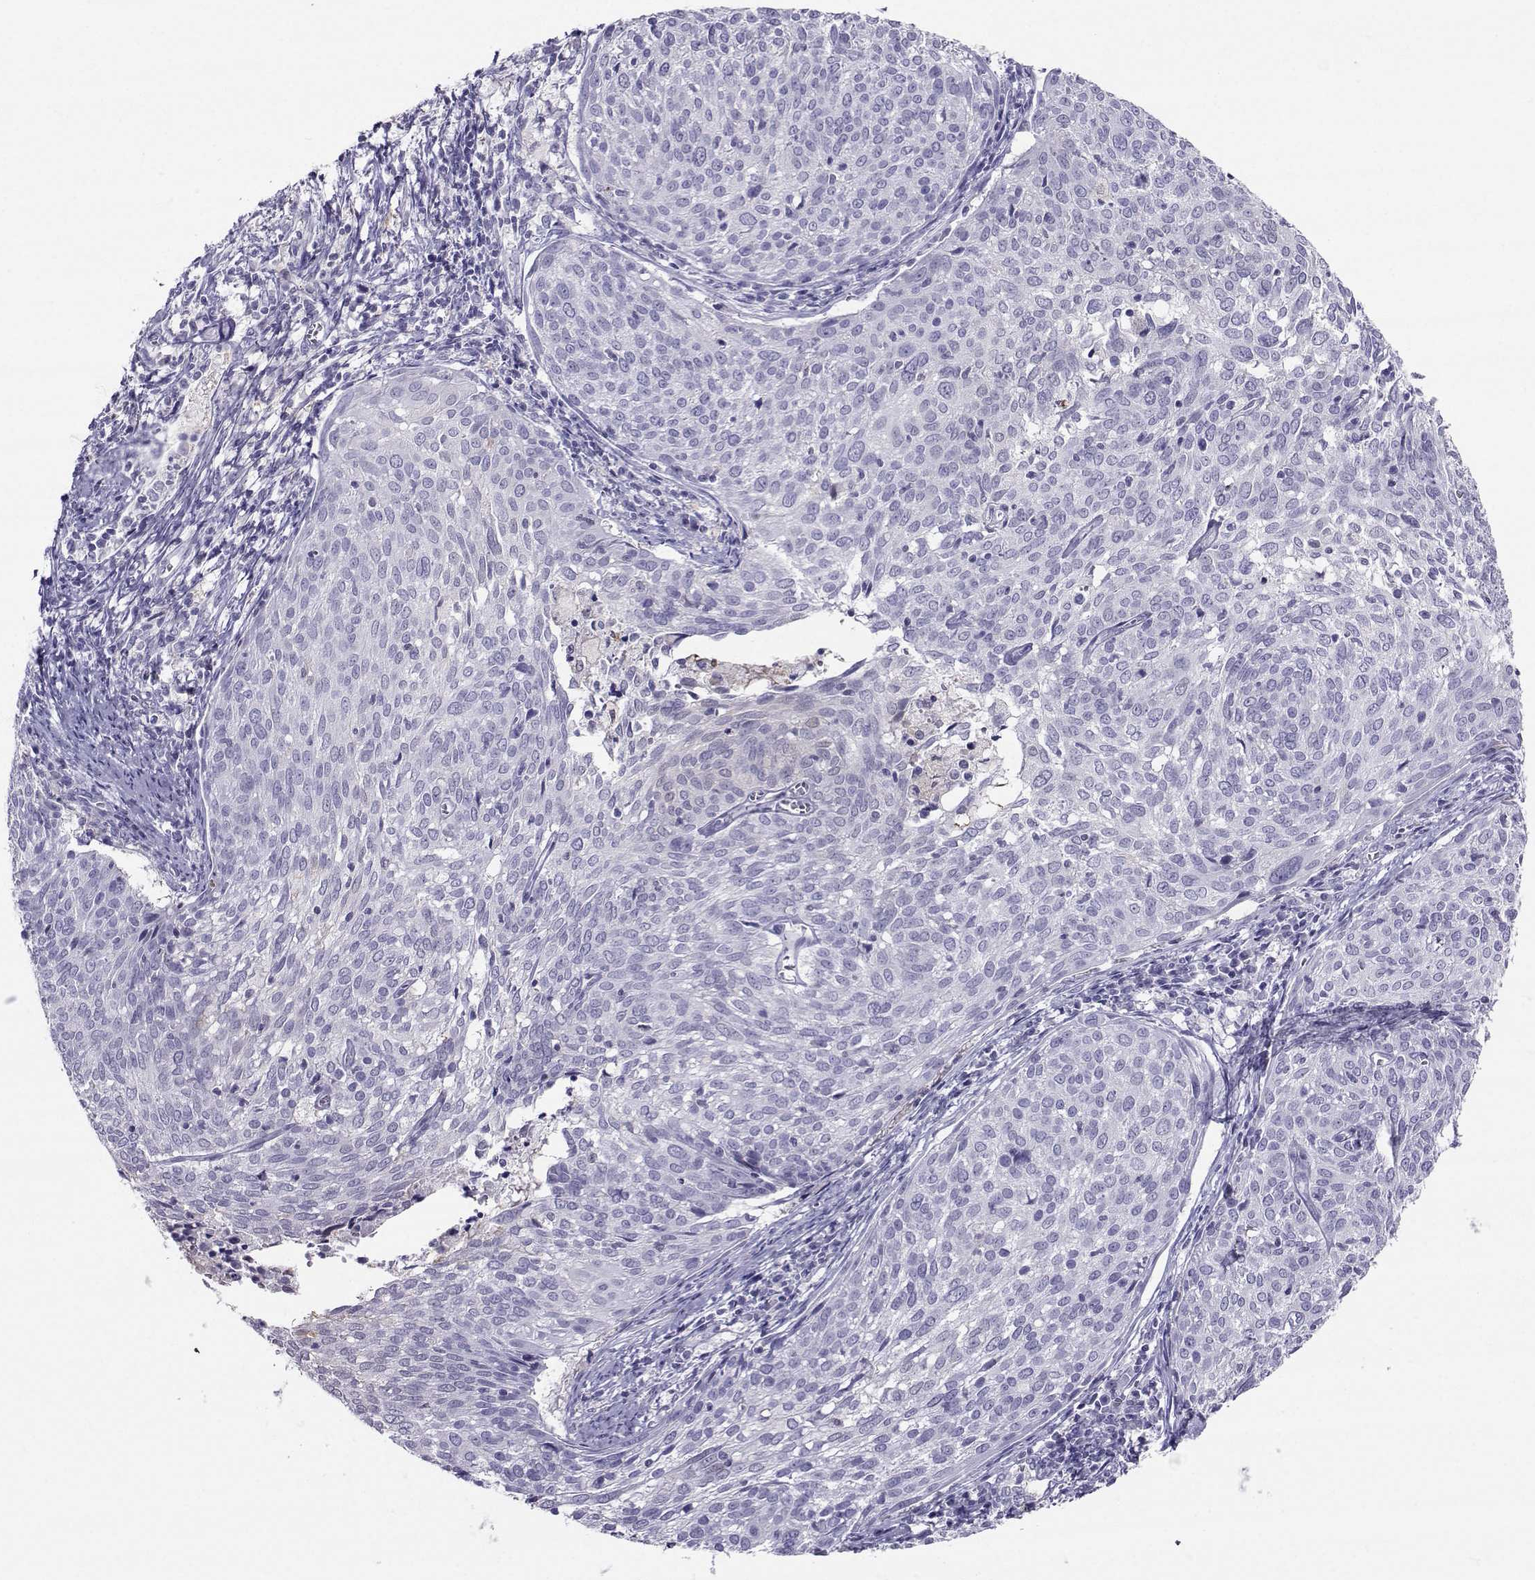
{"staining": {"intensity": "negative", "quantity": "none", "location": "none"}, "tissue": "cervical cancer", "cell_type": "Tumor cells", "image_type": "cancer", "snomed": [{"axis": "morphology", "description": "Squamous cell carcinoma, NOS"}, {"axis": "topography", "description": "Cervix"}], "caption": "Image shows no significant protein staining in tumor cells of cervical cancer (squamous cell carcinoma). Nuclei are stained in blue.", "gene": "PGK1", "patient": {"sex": "female", "age": 39}}